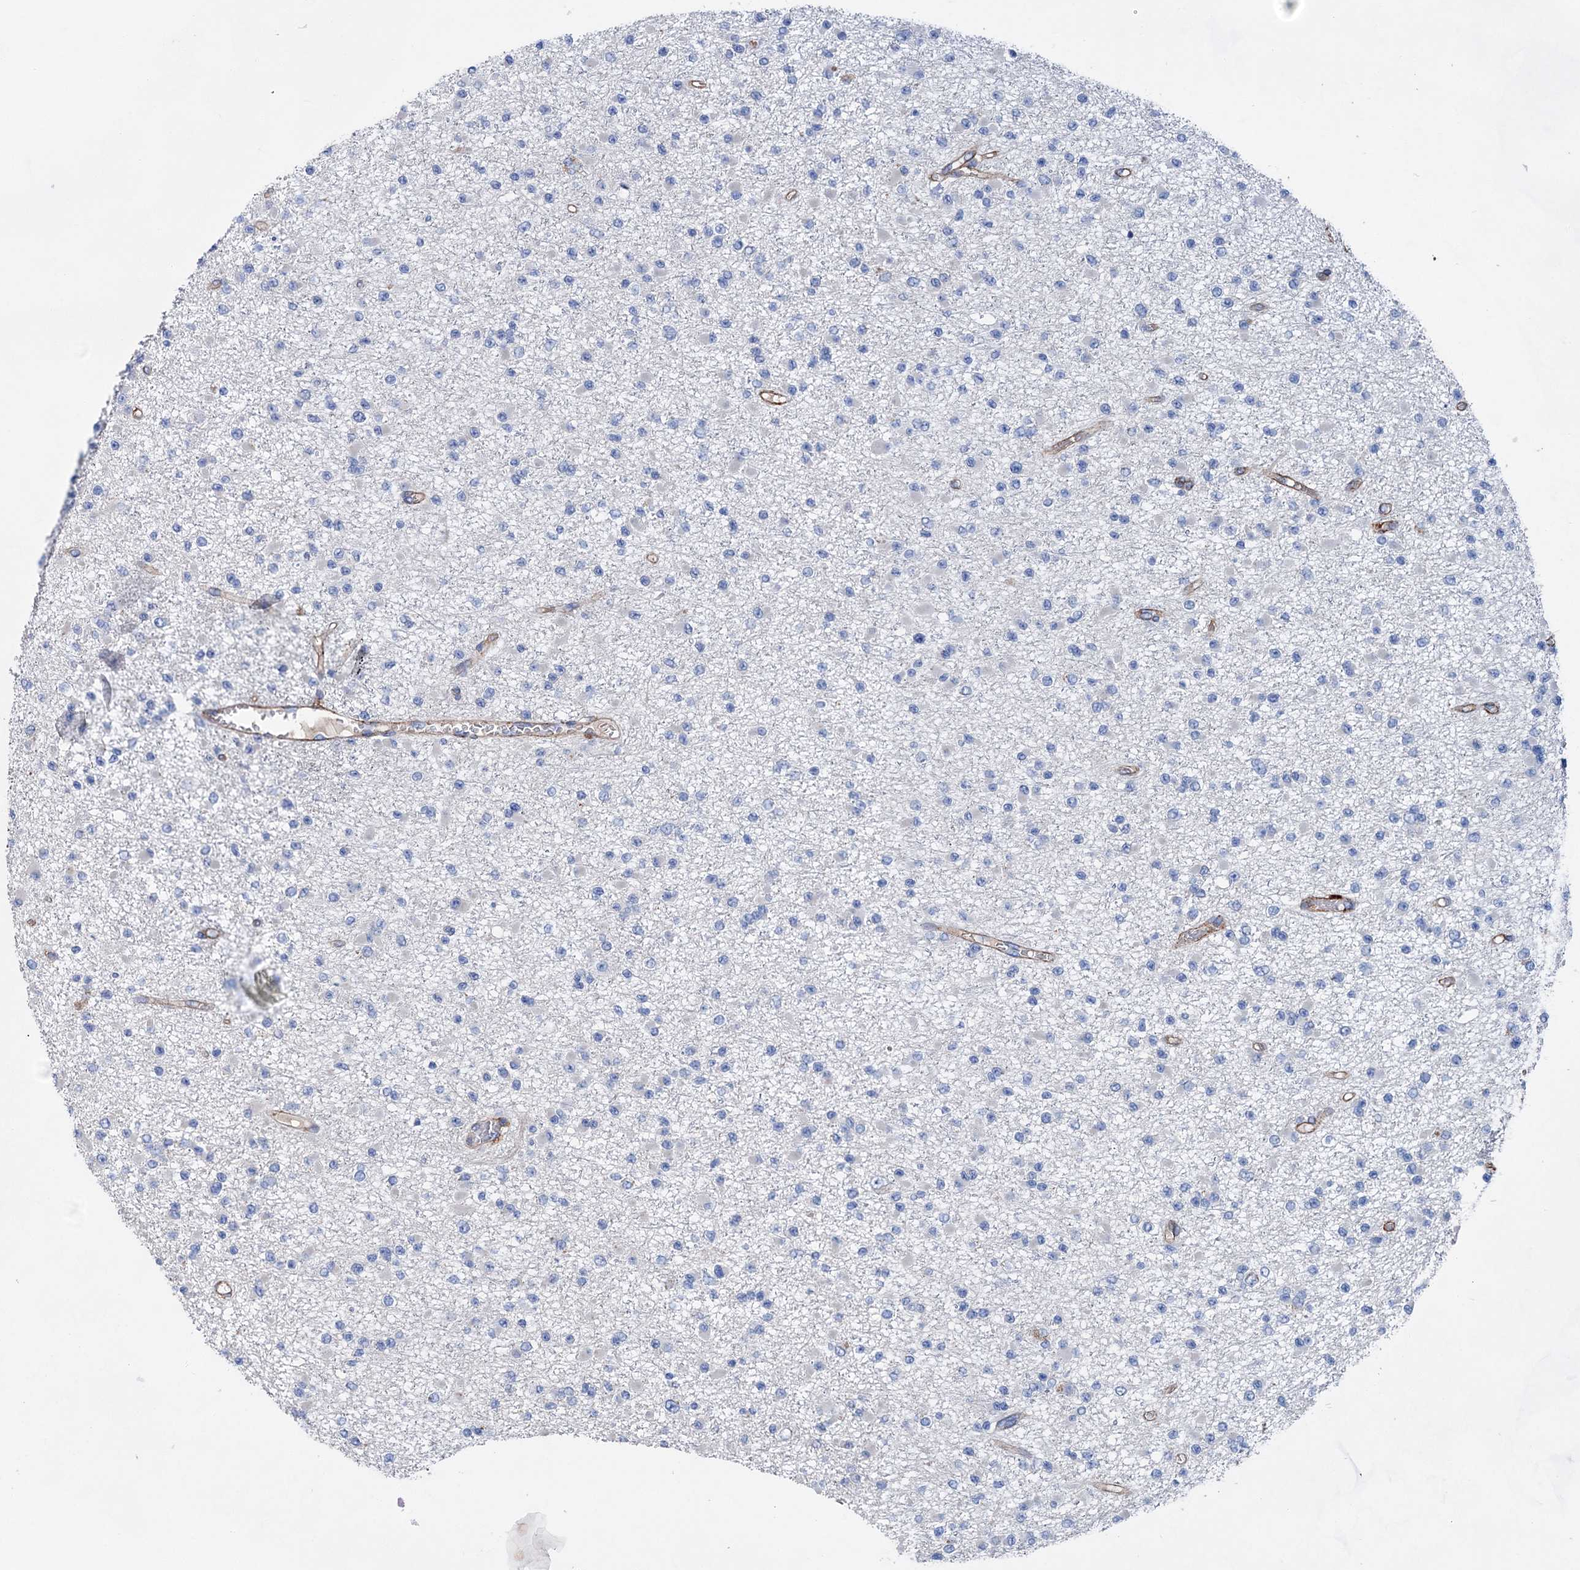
{"staining": {"intensity": "negative", "quantity": "none", "location": "none"}, "tissue": "glioma", "cell_type": "Tumor cells", "image_type": "cancer", "snomed": [{"axis": "morphology", "description": "Glioma, malignant, Low grade"}, {"axis": "topography", "description": "Brain"}], "caption": "IHC of human malignant glioma (low-grade) demonstrates no staining in tumor cells.", "gene": "GPR155", "patient": {"sex": "female", "age": 22}}